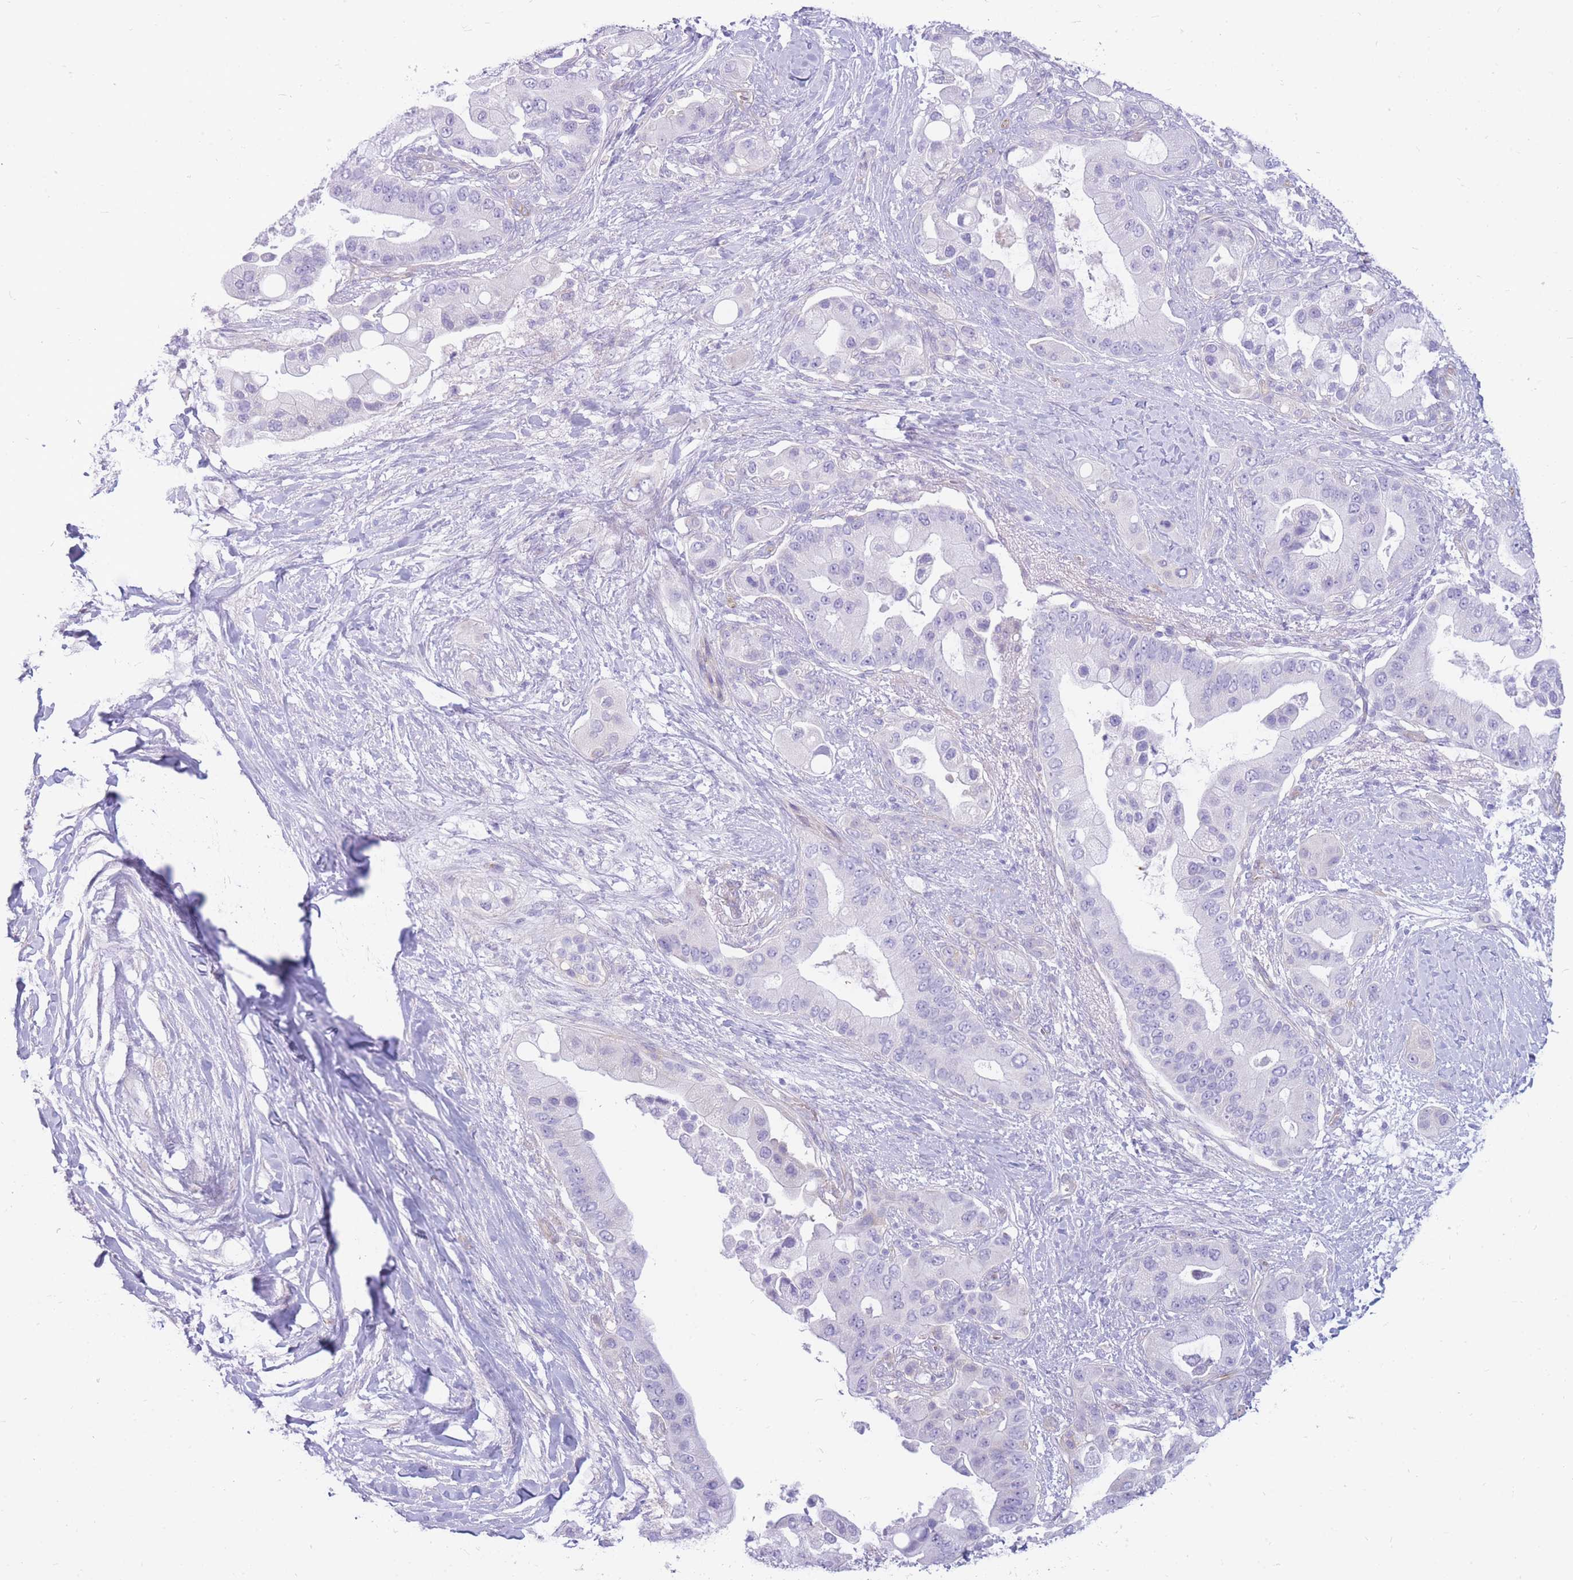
{"staining": {"intensity": "negative", "quantity": "none", "location": "none"}, "tissue": "pancreatic cancer", "cell_type": "Tumor cells", "image_type": "cancer", "snomed": [{"axis": "morphology", "description": "Adenocarcinoma, NOS"}, {"axis": "topography", "description": "Pancreas"}], "caption": "A micrograph of pancreatic adenocarcinoma stained for a protein displays no brown staining in tumor cells.", "gene": "MTSS2", "patient": {"sex": "male", "age": 57}}